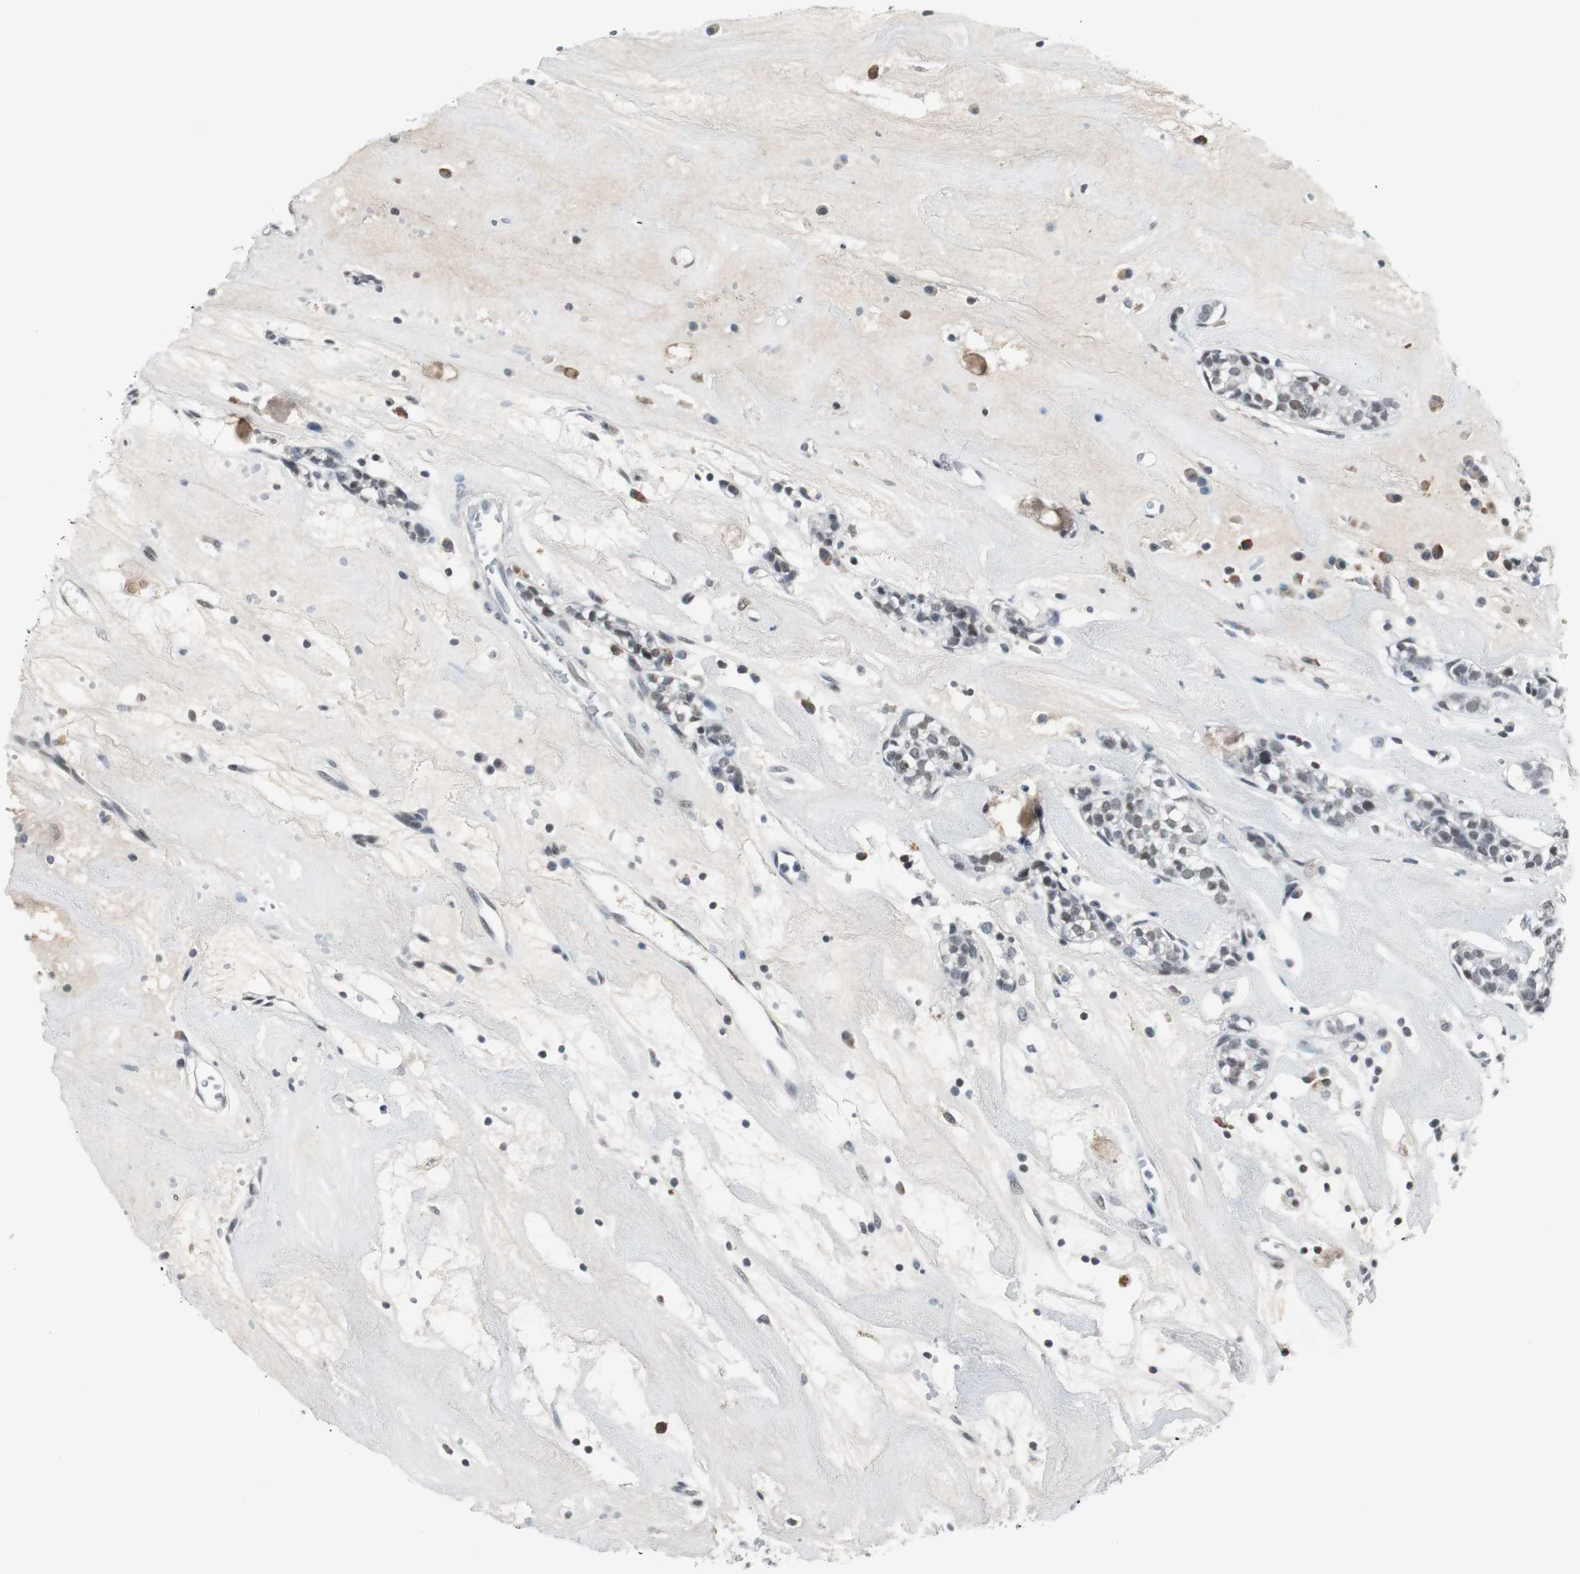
{"staining": {"intensity": "weak", "quantity": "25%-75%", "location": "nuclear"}, "tissue": "head and neck cancer", "cell_type": "Tumor cells", "image_type": "cancer", "snomed": [{"axis": "morphology", "description": "Adenocarcinoma, NOS"}, {"axis": "topography", "description": "Salivary gland"}, {"axis": "topography", "description": "Head-Neck"}], "caption": "Head and neck cancer tissue exhibits weak nuclear positivity in approximately 25%-75% of tumor cells, visualized by immunohistochemistry. The protein is shown in brown color, while the nuclei are stained blue.", "gene": "ELK1", "patient": {"sex": "female", "age": 65}}